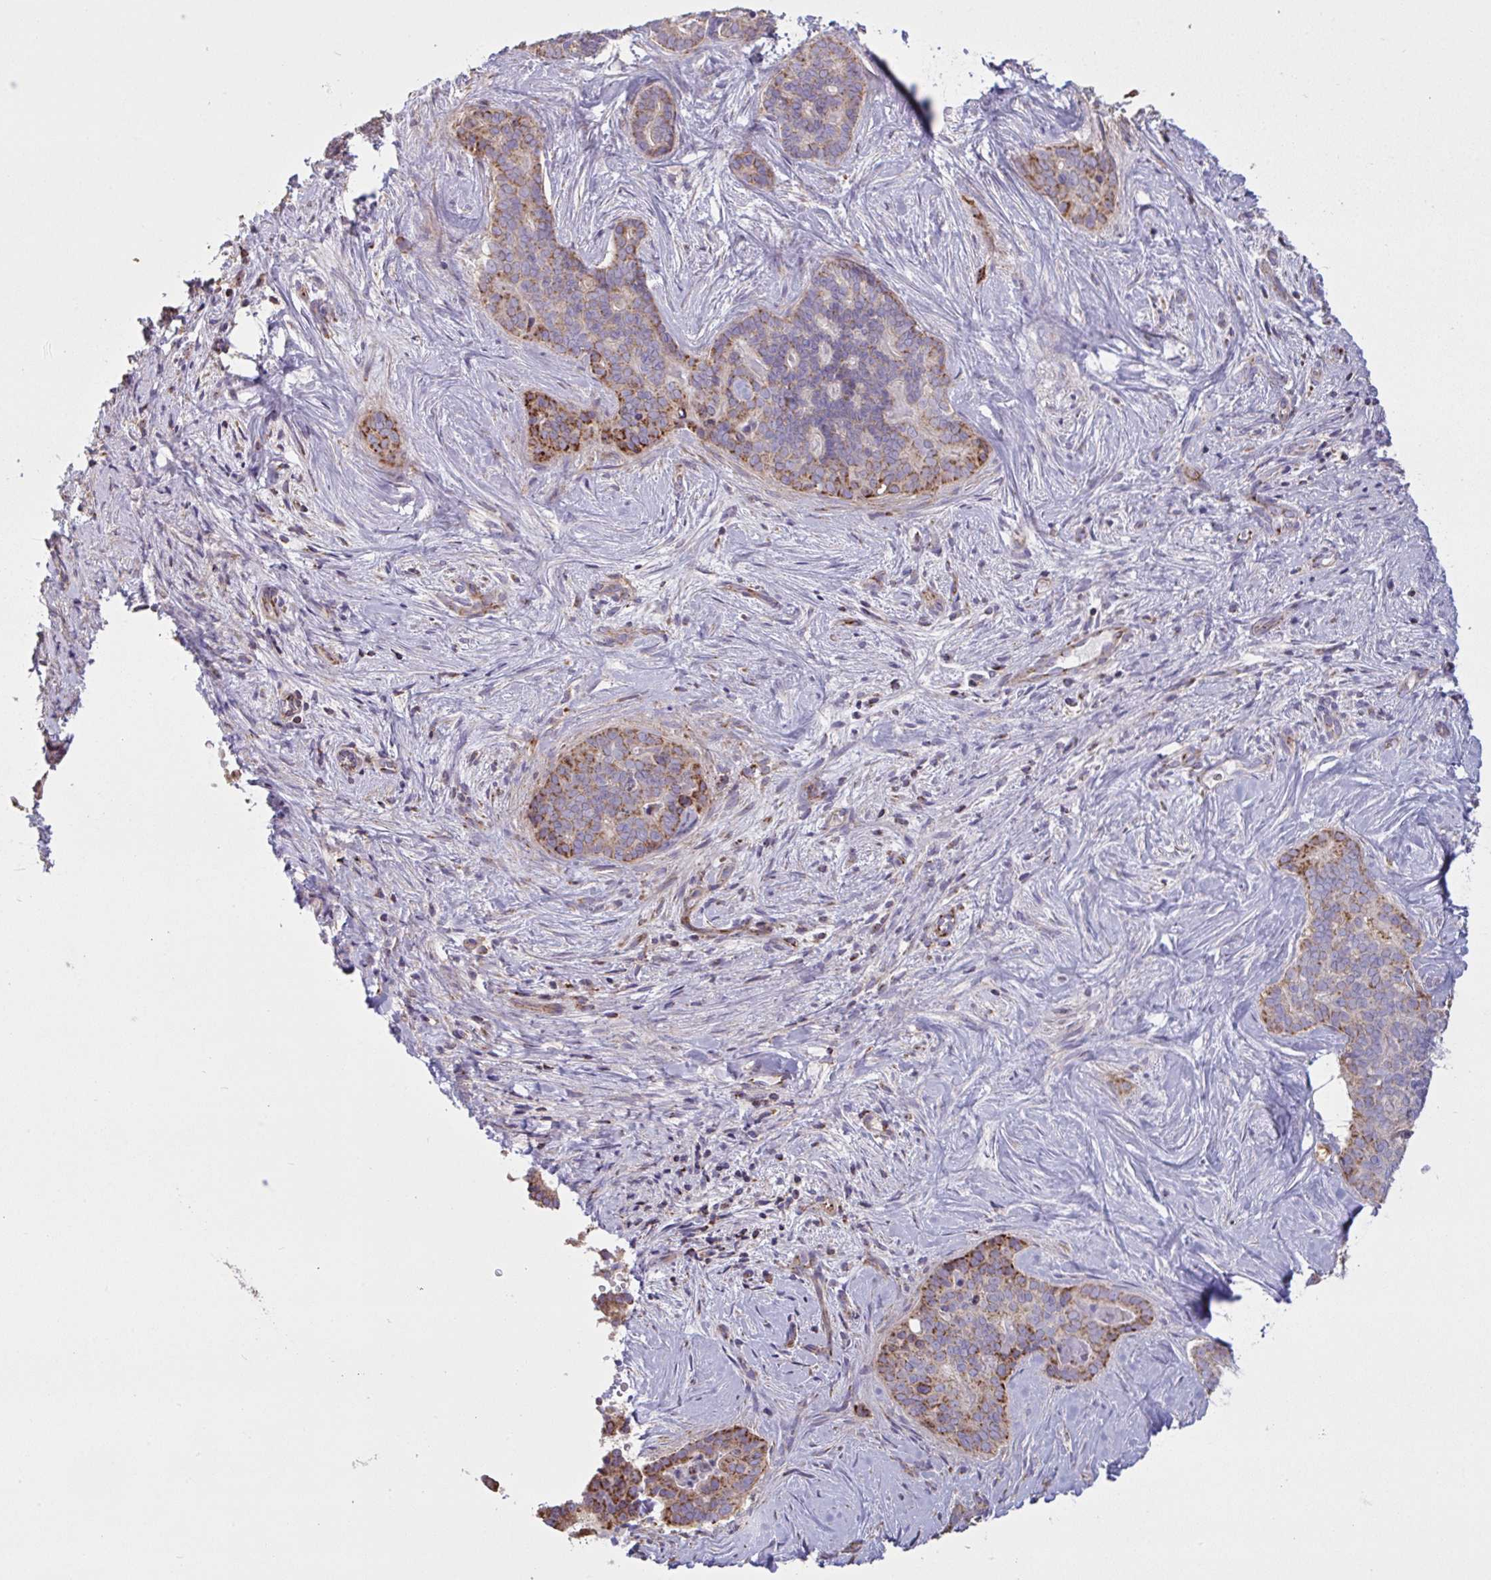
{"staining": {"intensity": "moderate", "quantity": "25%-75%", "location": "cytoplasmic/membranous"}, "tissue": "liver cancer", "cell_type": "Tumor cells", "image_type": "cancer", "snomed": [{"axis": "morphology", "description": "Cholangiocarcinoma"}, {"axis": "topography", "description": "Liver"}], "caption": "DAB (3,3'-diaminobenzidine) immunohistochemical staining of liver cancer shows moderate cytoplasmic/membranous protein positivity in approximately 25%-75% of tumor cells.", "gene": "MICOS10", "patient": {"sex": "female", "age": 64}}